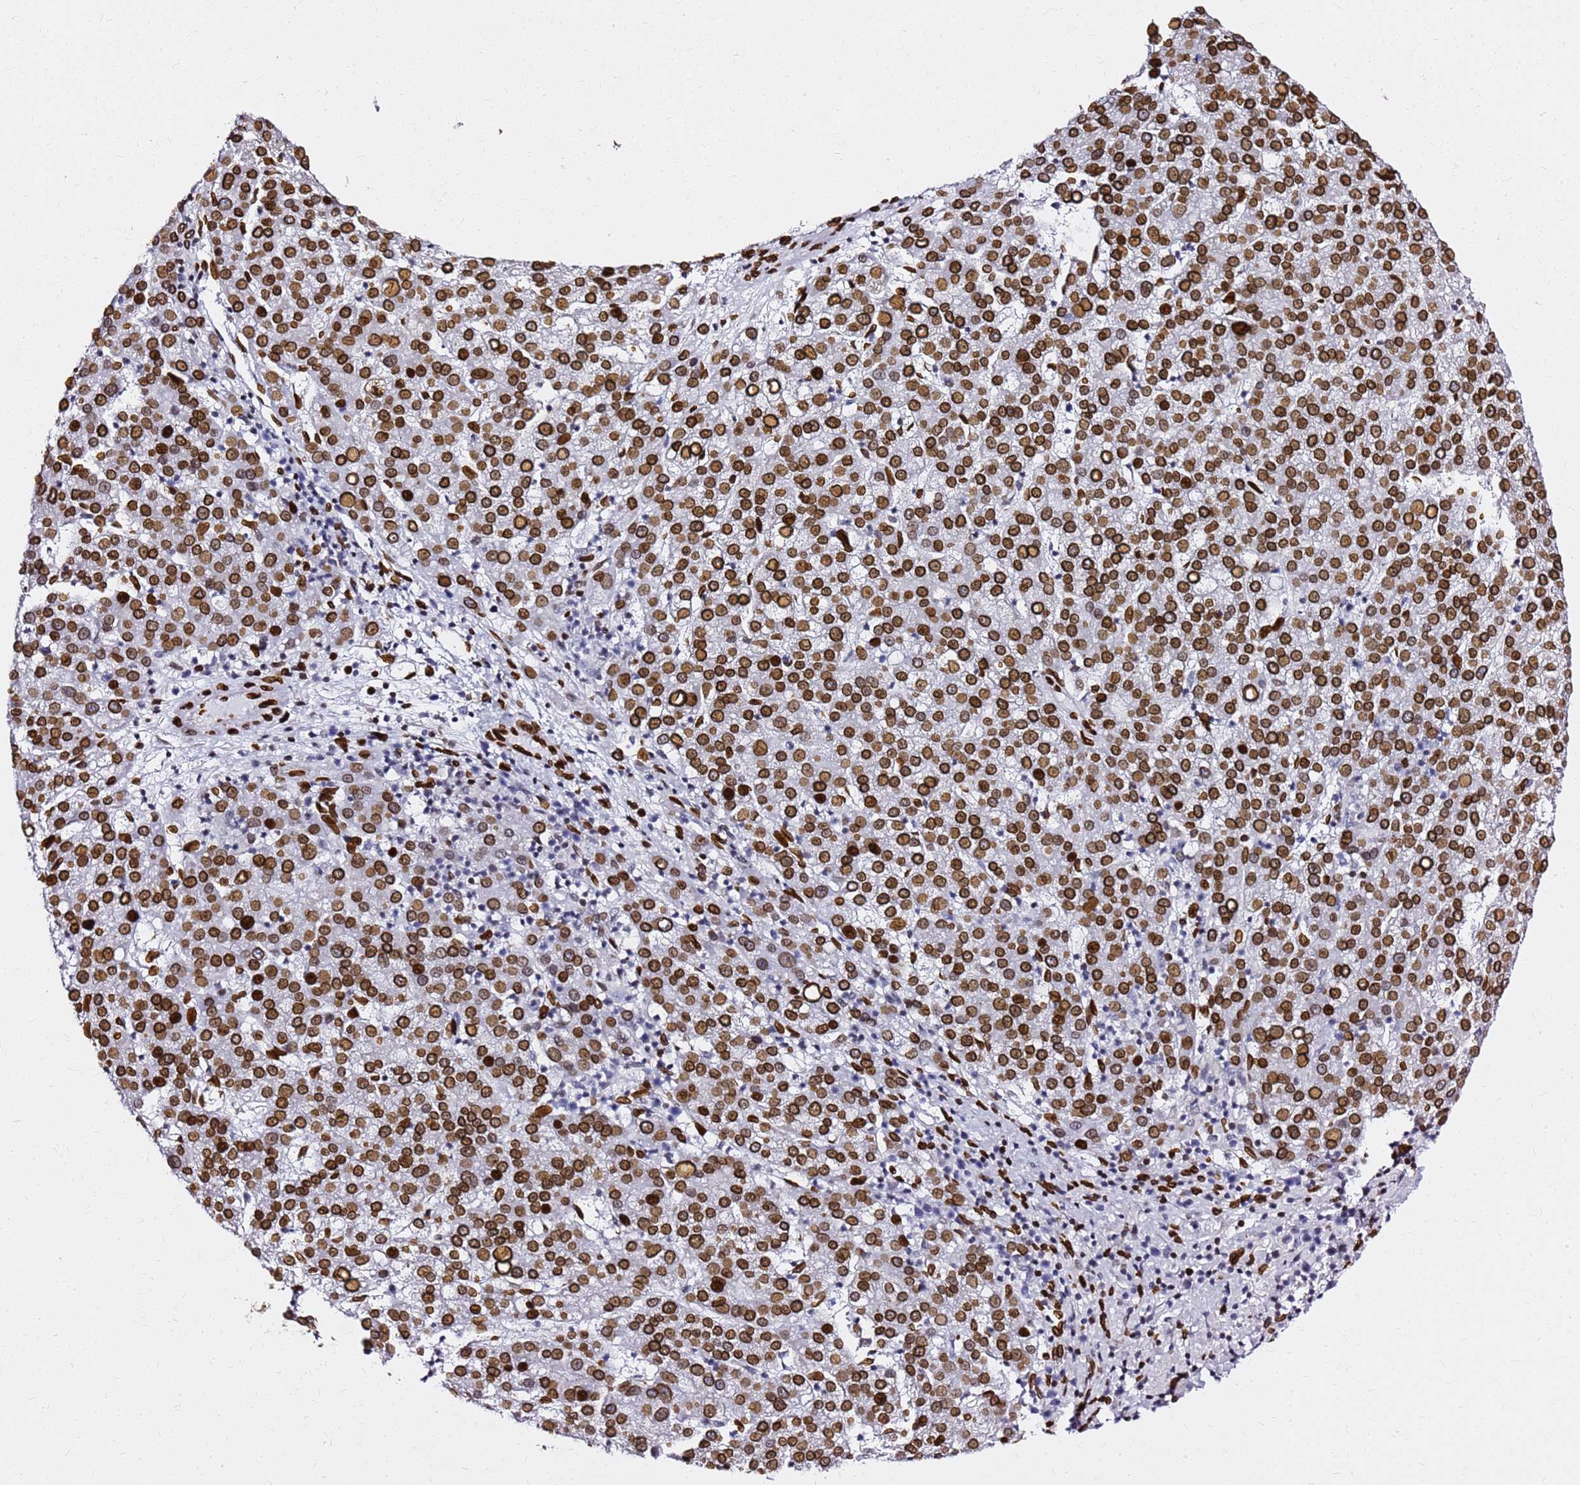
{"staining": {"intensity": "strong", "quantity": ">75%", "location": "cytoplasmic/membranous,nuclear"}, "tissue": "liver cancer", "cell_type": "Tumor cells", "image_type": "cancer", "snomed": [{"axis": "morphology", "description": "Carcinoma, Hepatocellular, NOS"}, {"axis": "topography", "description": "Liver"}], "caption": "This histopathology image exhibits hepatocellular carcinoma (liver) stained with immunohistochemistry (IHC) to label a protein in brown. The cytoplasmic/membranous and nuclear of tumor cells show strong positivity for the protein. Nuclei are counter-stained blue.", "gene": "C6orf141", "patient": {"sex": "female", "age": 58}}